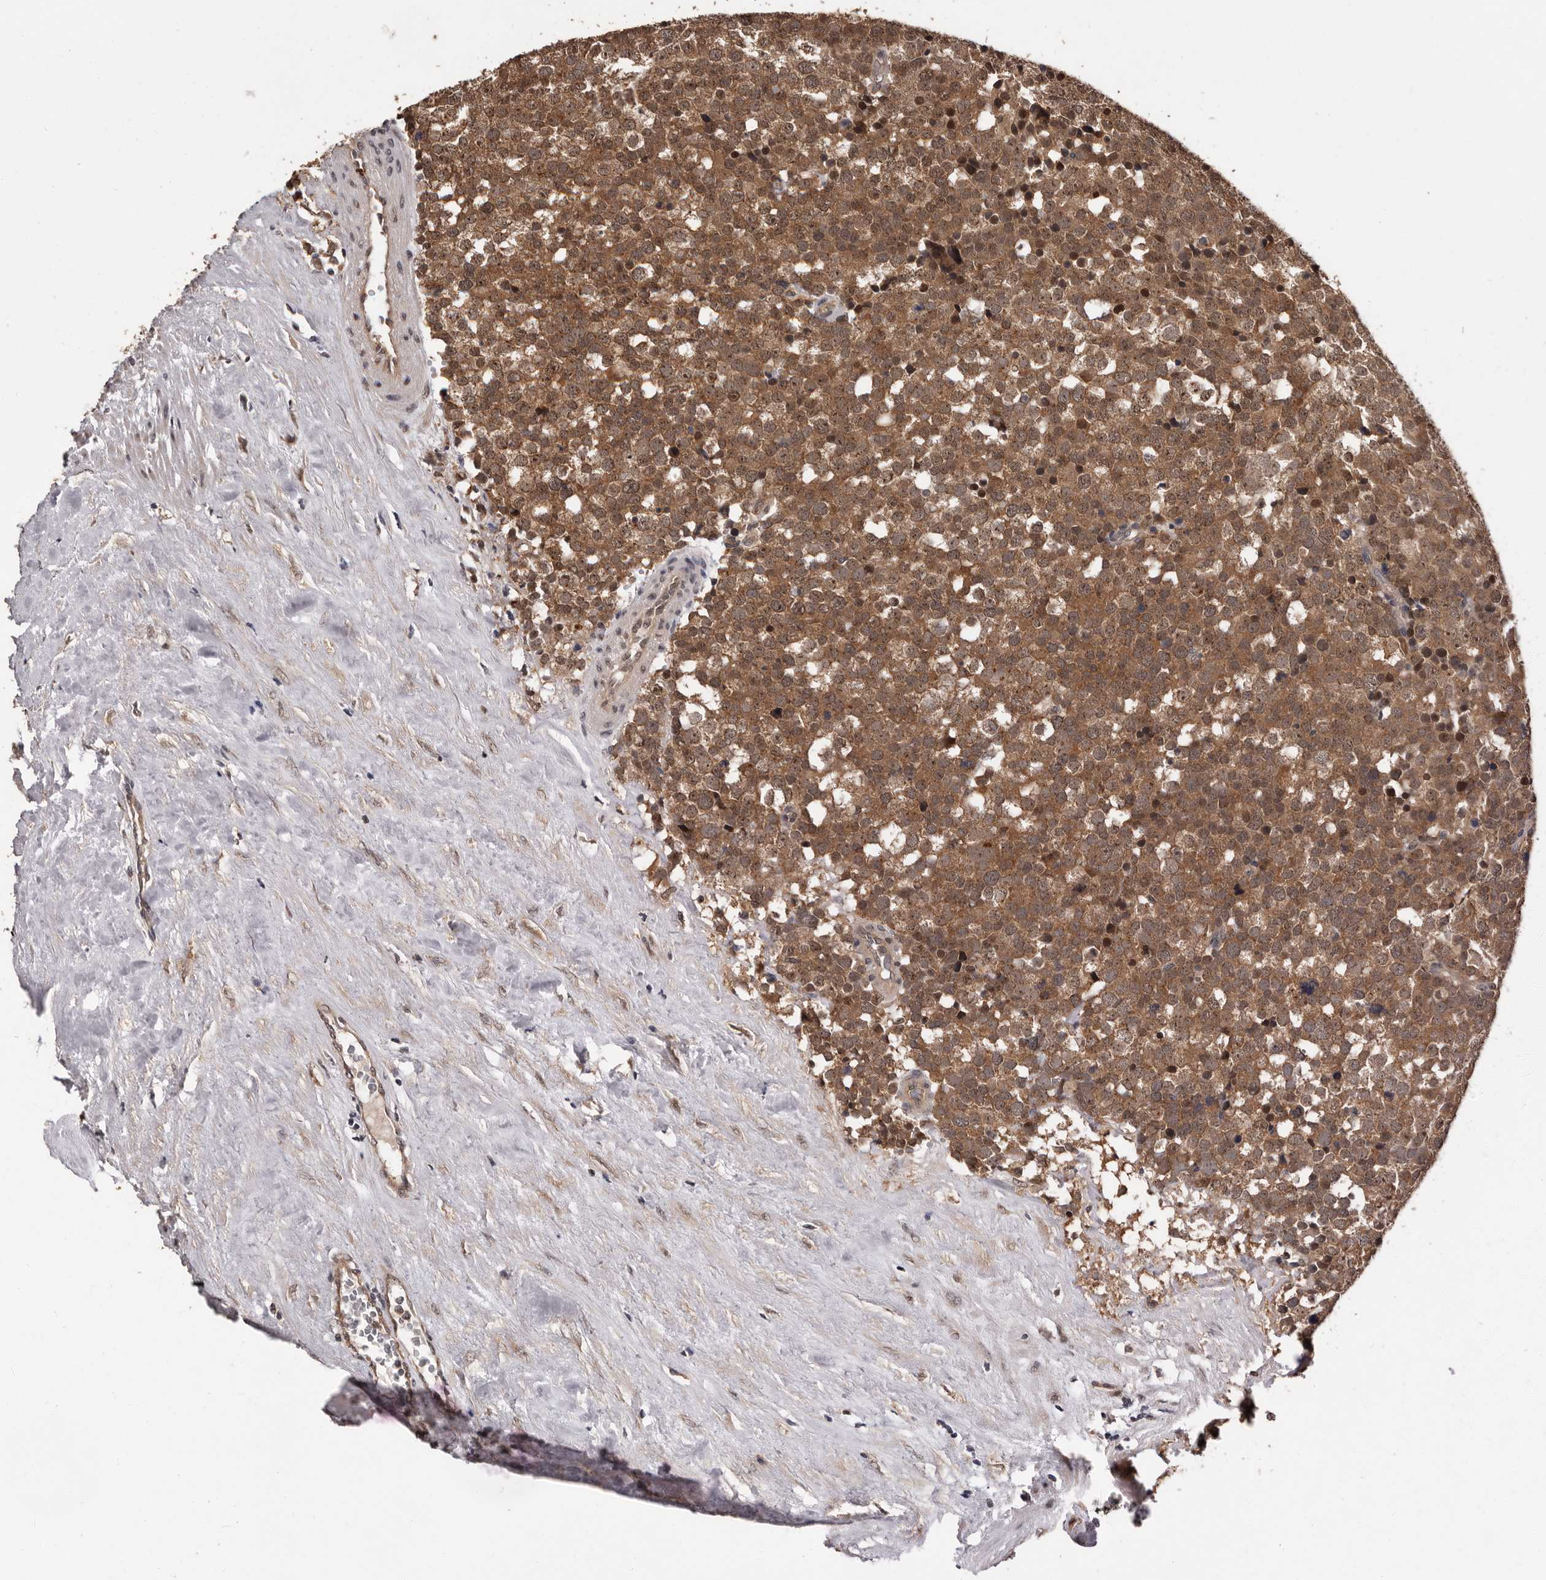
{"staining": {"intensity": "moderate", "quantity": ">75%", "location": "cytoplasmic/membranous,nuclear"}, "tissue": "testis cancer", "cell_type": "Tumor cells", "image_type": "cancer", "snomed": [{"axis": "morphology", "description": "Seminoma, NOS"}, {"axis": "topography", "description": "Testis"}], "caption": "Immunohistochemical staining of testis seminoma shows medium levels of moderate cytoplasmic/membranous and nuclear positivity in approximately >75% of tumor cells. The protein is stained brown, and the nuclei are stained in blue (DAB IHC with brightfield microscopy, high magnification).", "gene": "VPS37A", "patient": {"sex": "male", "age": 71}}